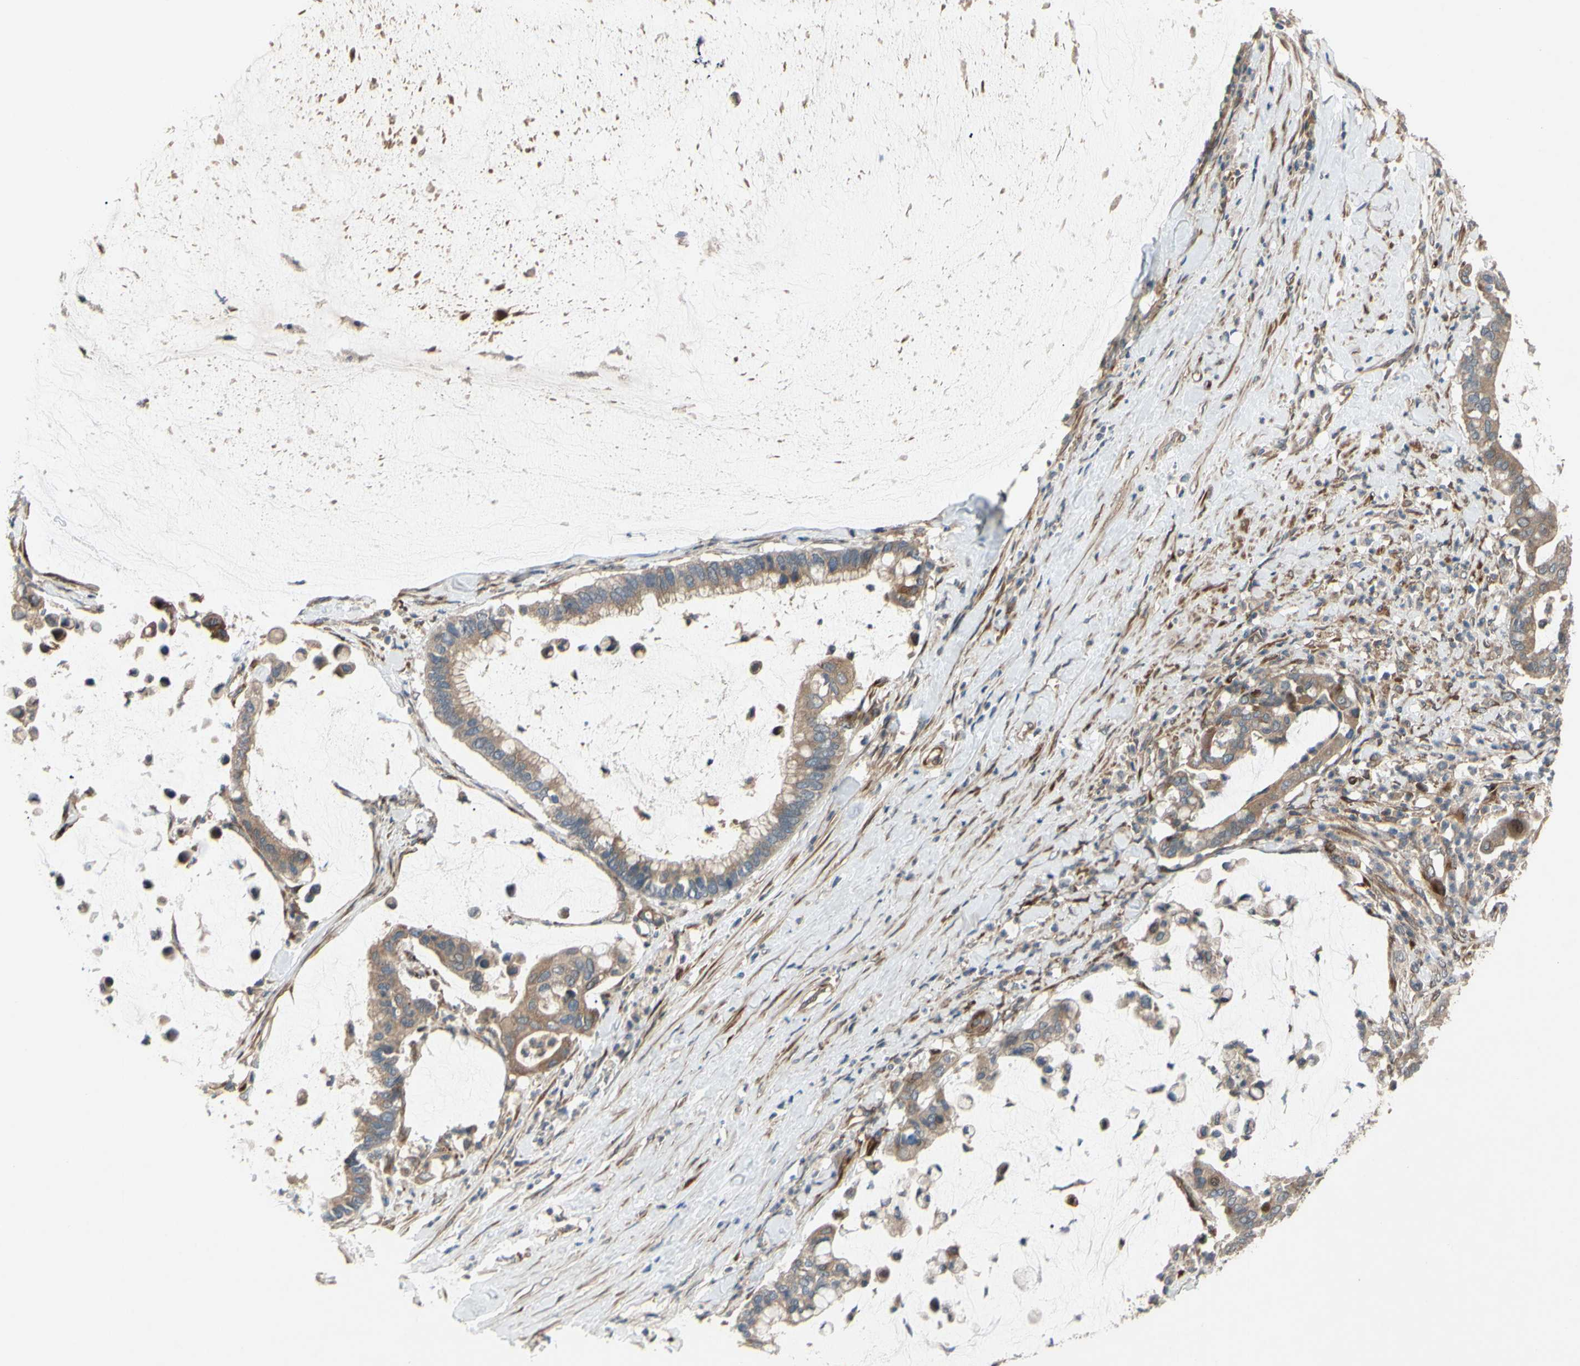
{"staining": {"intensity": "moderate", "quantity": ">75%", "location": "cytoplasmic/membranous"}, "tissue": "pancreatic cancer", "cell_type": "Tumor cells", "image_type": "cancer", "snomed": [{"axis": "morphology", "description": "Adenocarcinoma, NOS"}, {"axis": "topography", "description": "Pancreas"}], "caption": "About >75% of tumor cells in human pancreatic cancer show moderate cytoplasmic/membranous protein positivity as visualized by brown immunohistochemical staining.", "gene": "SPTLC1", "patient": {"sex": "male", "age": 41}}